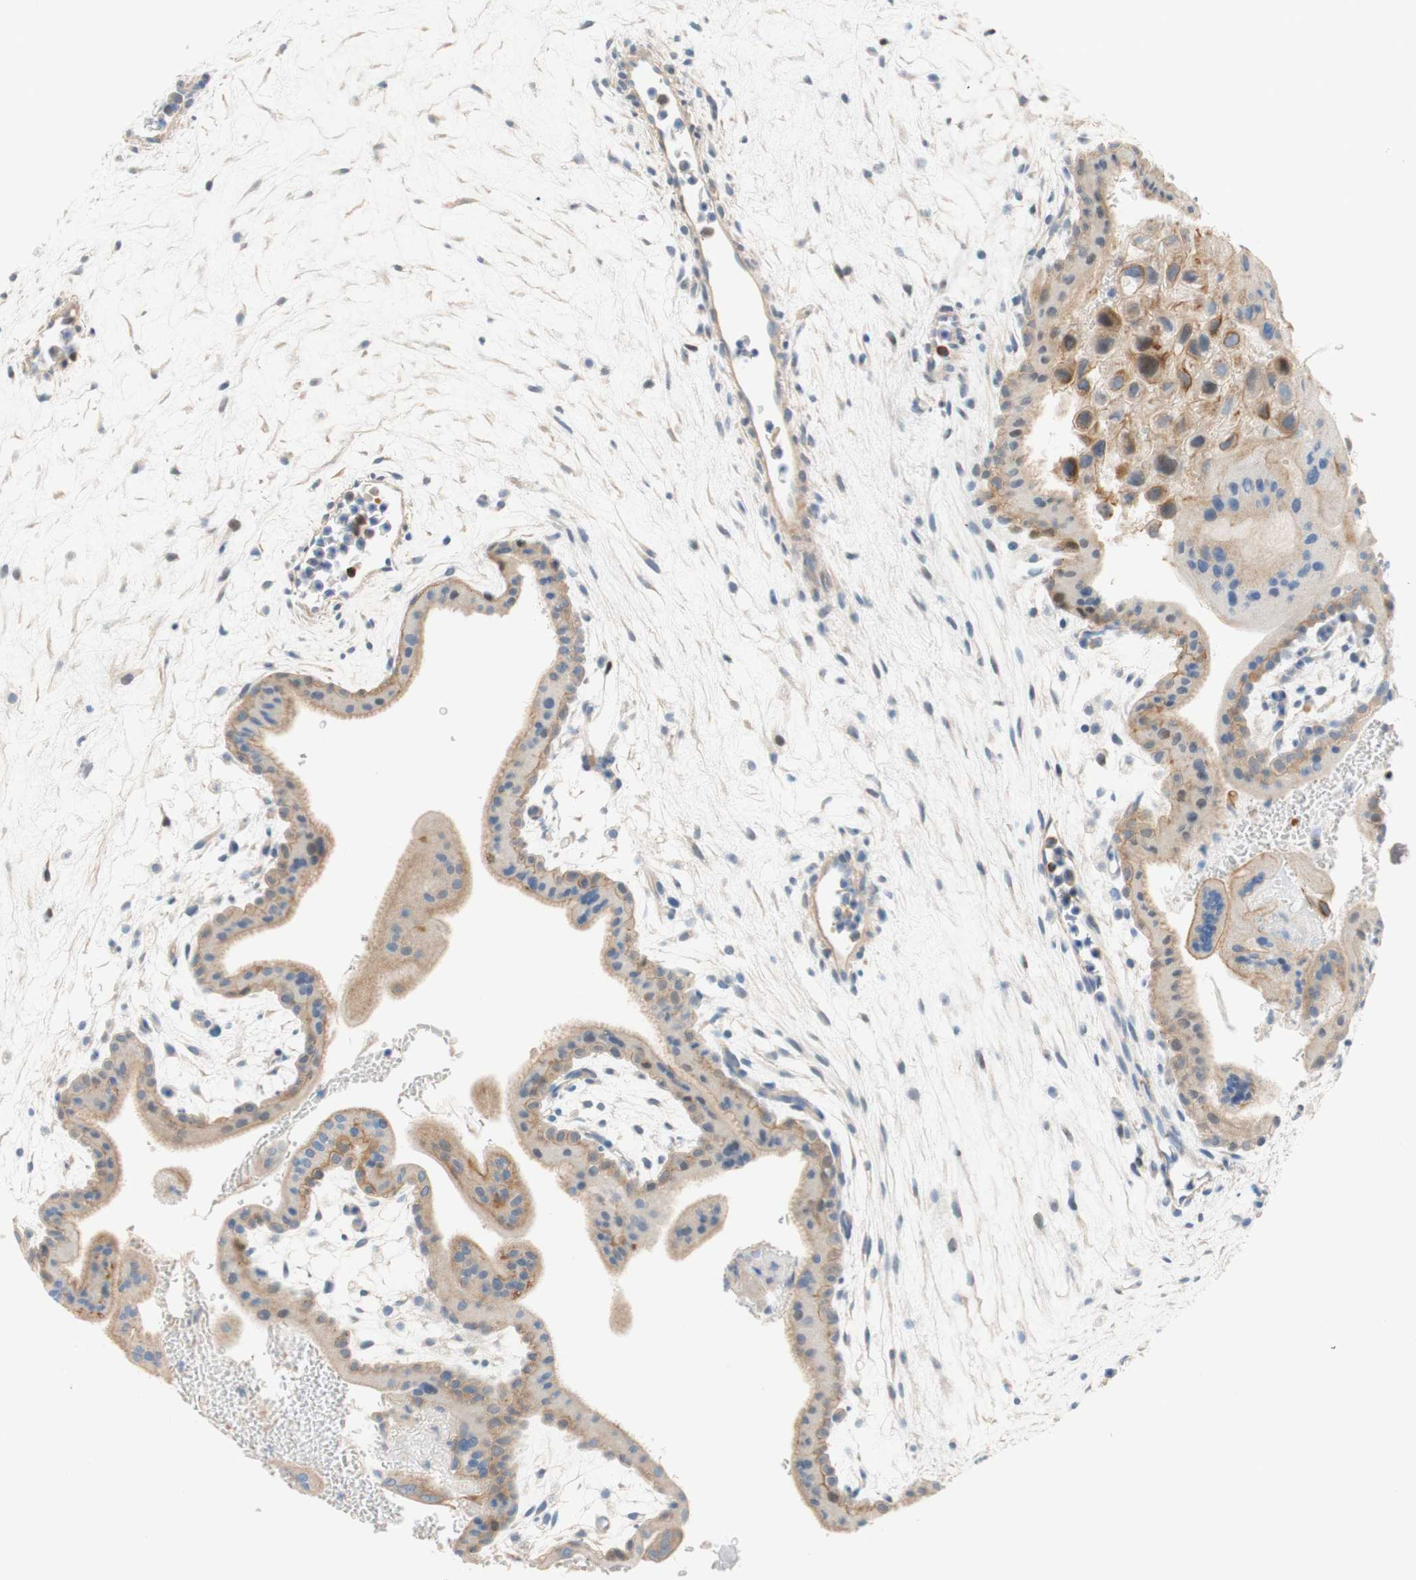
{"staining": {"intensity": "moderate", "quantity": "25%-75%", "location": "cytoplasmic/membranous,nuclear"}, "tissue": "placenta", "cell_type": "Decidual cells", "image_type": "normal", "snomed": [{"axis": "morphology", "description": "Normal tissue, NOS"}, {"axis": "topography", "description": "Placenta"}], "caption": "This photomicrograph exhibits immunohistochemistry (IHC) staining of benign placenta, with medium moderate cytoplasmic/membranous,nuclear staining in about 25%-75% of decidual cells.", "gene": "ENTREP2", "patient": {"sex": "female", "age": 35}}